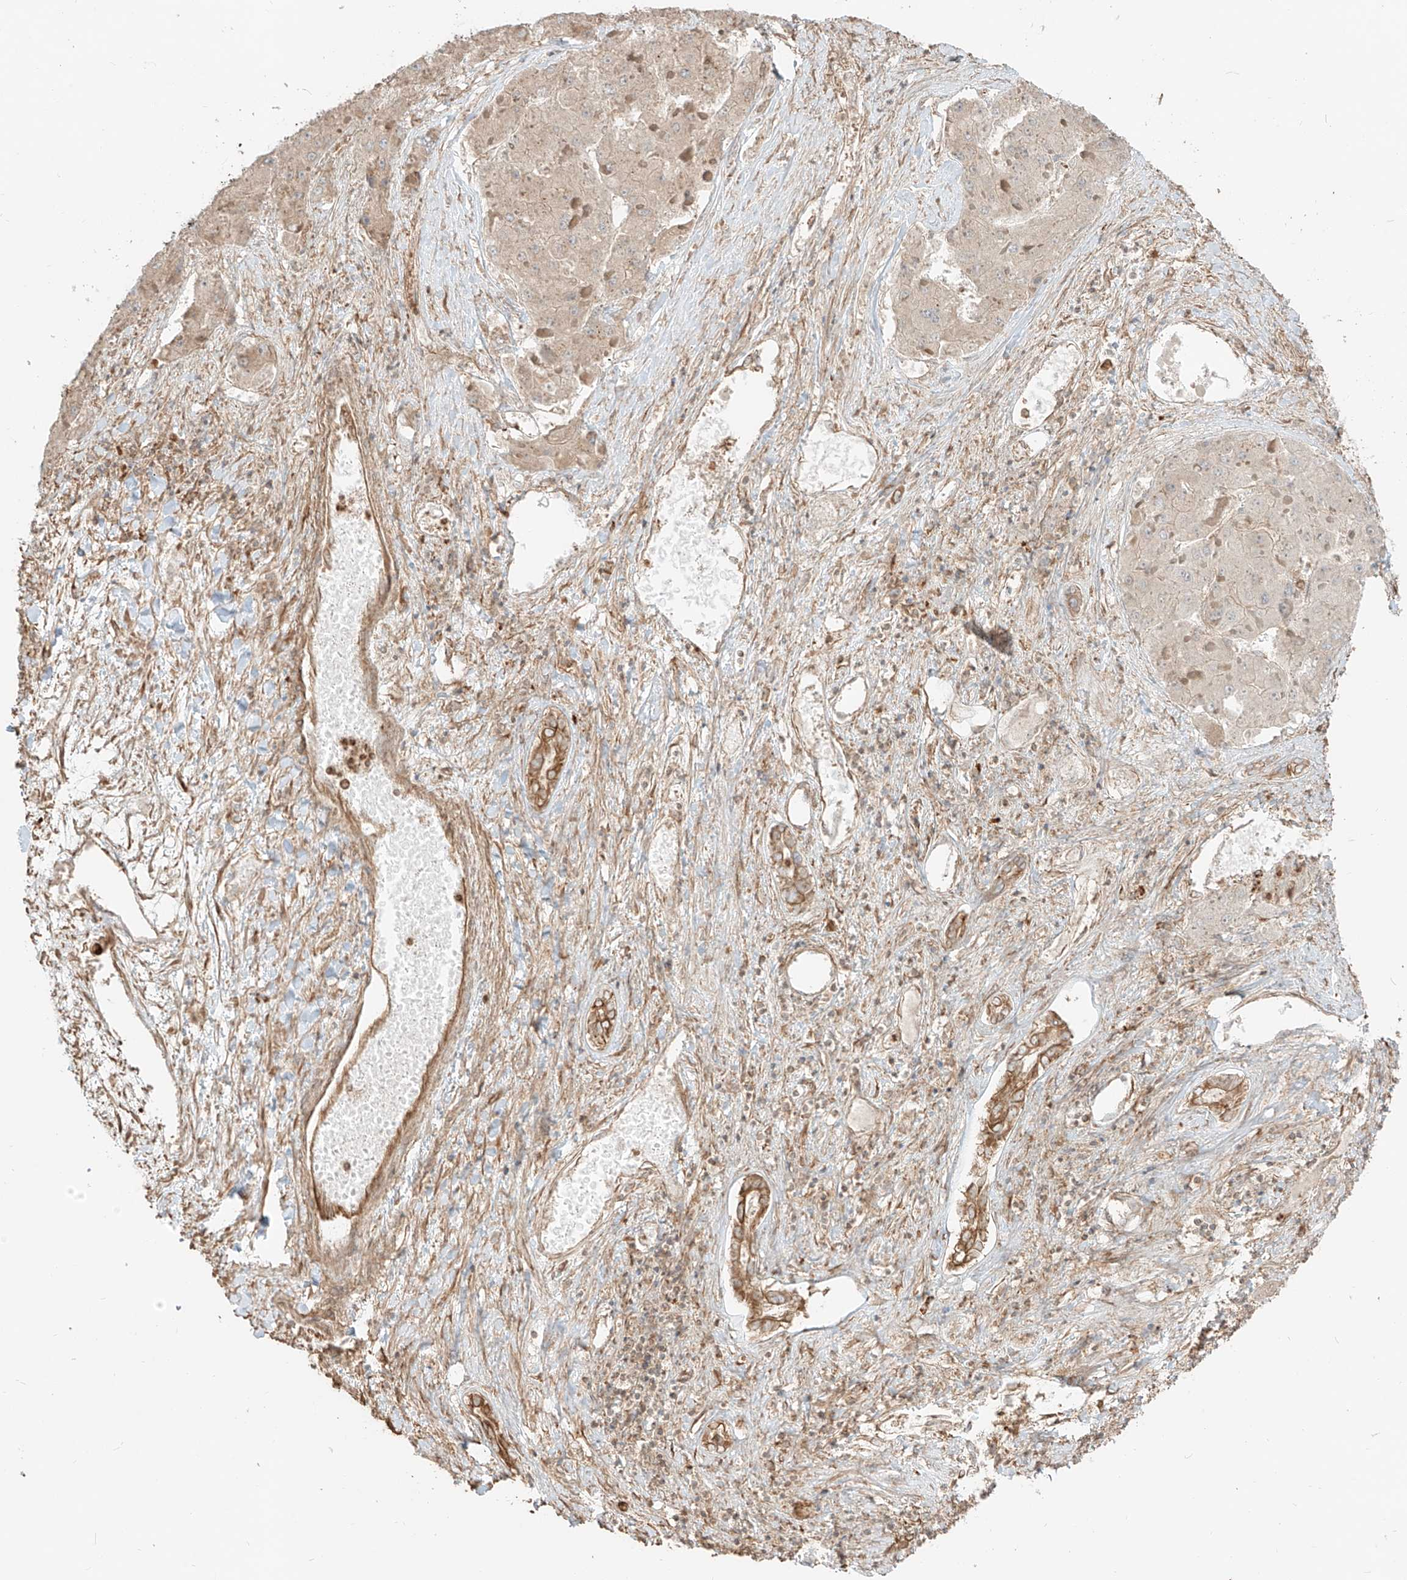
{"staining": {"intensity": "negative", "quantity": "none", "location": "none"}, "tissue": "liver cancer", "cell_type": "Tumor cells", "image_type": "cancer", "snomed": [{"axis": "morphology", "description": "Carcinoma, Hepatocellular, NOS"}, {"axis": "topography", "description": "Liver"}], "caption": "Tumor cells are negative for brown protein staining in liver cancer (hepatocellular carcinoma). (DAB IHC, high magnification).", "gene": "CCDC115", "patient": {"sex": "female", "age": 73}}